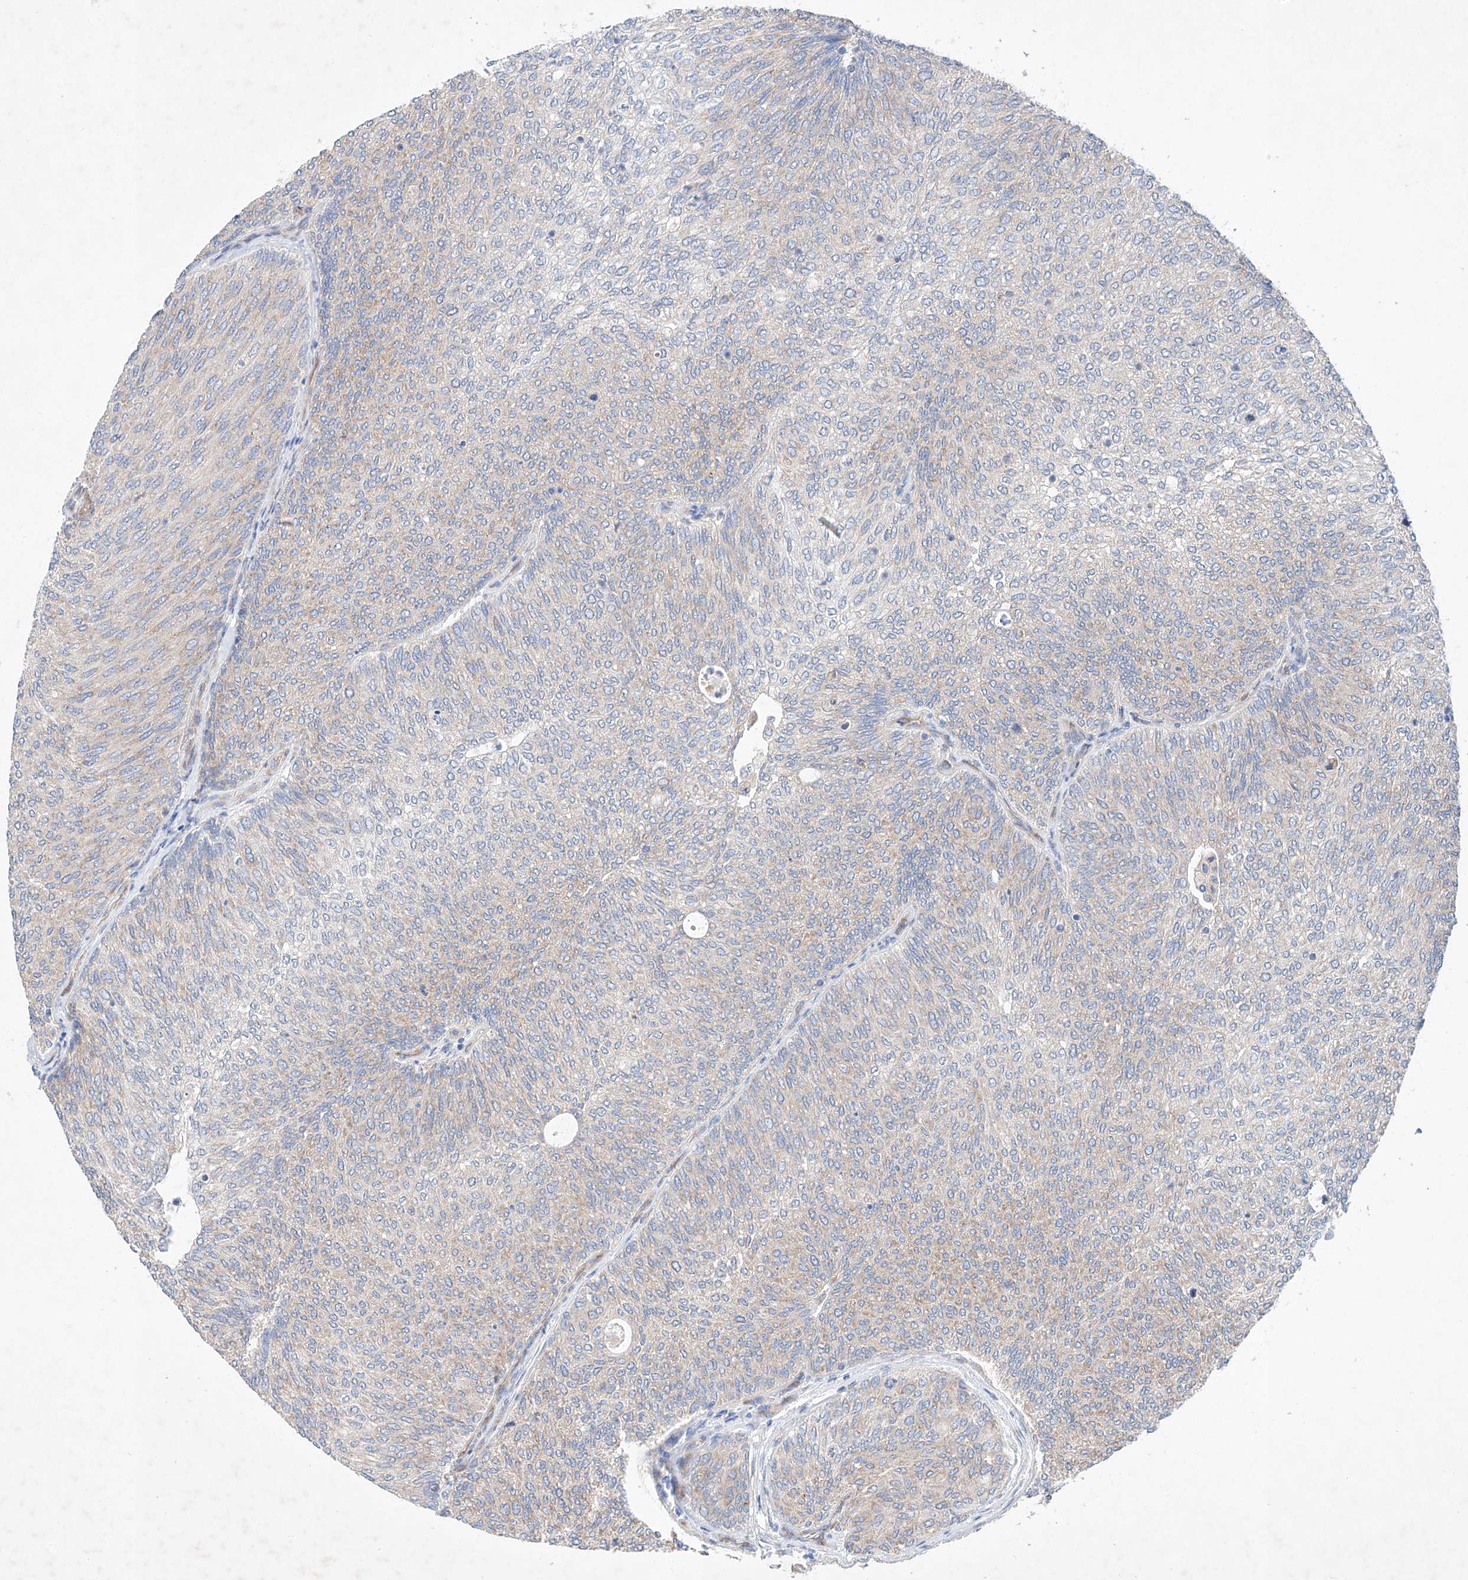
{"staining": {"intensity": "weak", "quantity": "<25%", "location": "cytoplasmic/membranous"}, "tissue": "urothelial cancer", "cell_type": "Tumor cells", "image_type": "cancer", "snomed": [{"axis": "morphology", "description": "Urothelial carcinoma, Low grade"}, {"axis": "topography", "description": "Urinary bladder"}], "caption": "High power microscopy histopathology image of an immunohistochemistry histopathology image of low-grade urothelial carcinoma, revealing no significant expression in tumor cells.", "gene": "FASTK", "patient": {"sex": "female", "age": 79}}